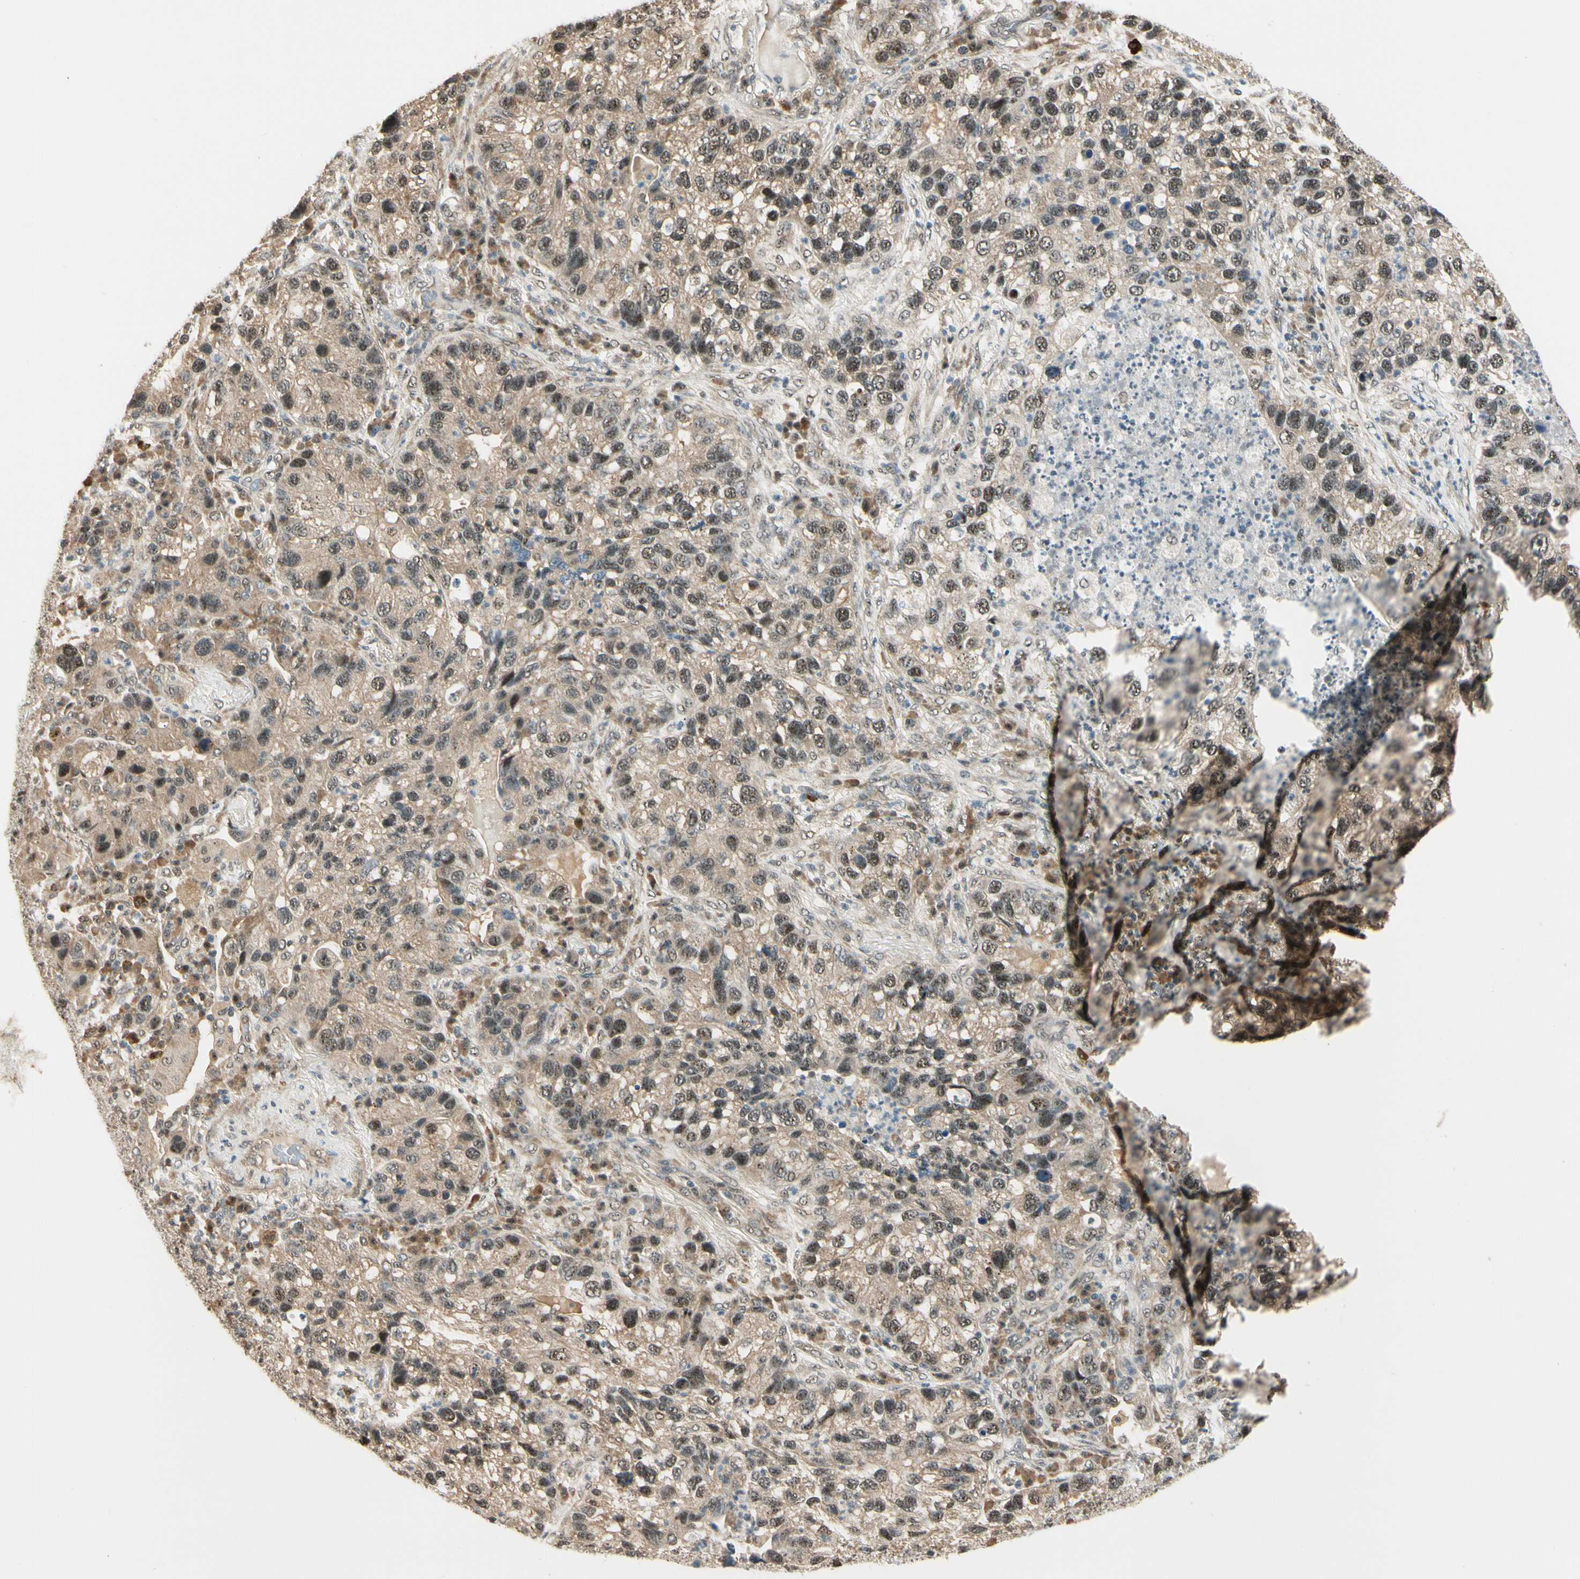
{"staining": {"intensity": "moderate", "quantity": ">75%", "location": "cytoplasmic/membranous,nuclear"}, "tissue": "lung cancer", "cell_type": "Tumor cells", "image_type": "cancer", "snomed": [{"axis": "morphology", "description": "Normal tissue, NOS"}, {"axis": "morphology", "description": "Adenocarcinoma, NOS"}, {"axis": "topography", "description": "Bronchus"}, {"axis": "topography", "description": "Lung"}], "caption": "There is medium levels of moderate cytoplasmic/membranous and nuclear expression in tumor cells of lung adenocarcinoma, as demonstrated by immunohistochemical staining (brown color).", "gene": "MCPH1", "patient": {"sex": "male", "age": 54}}